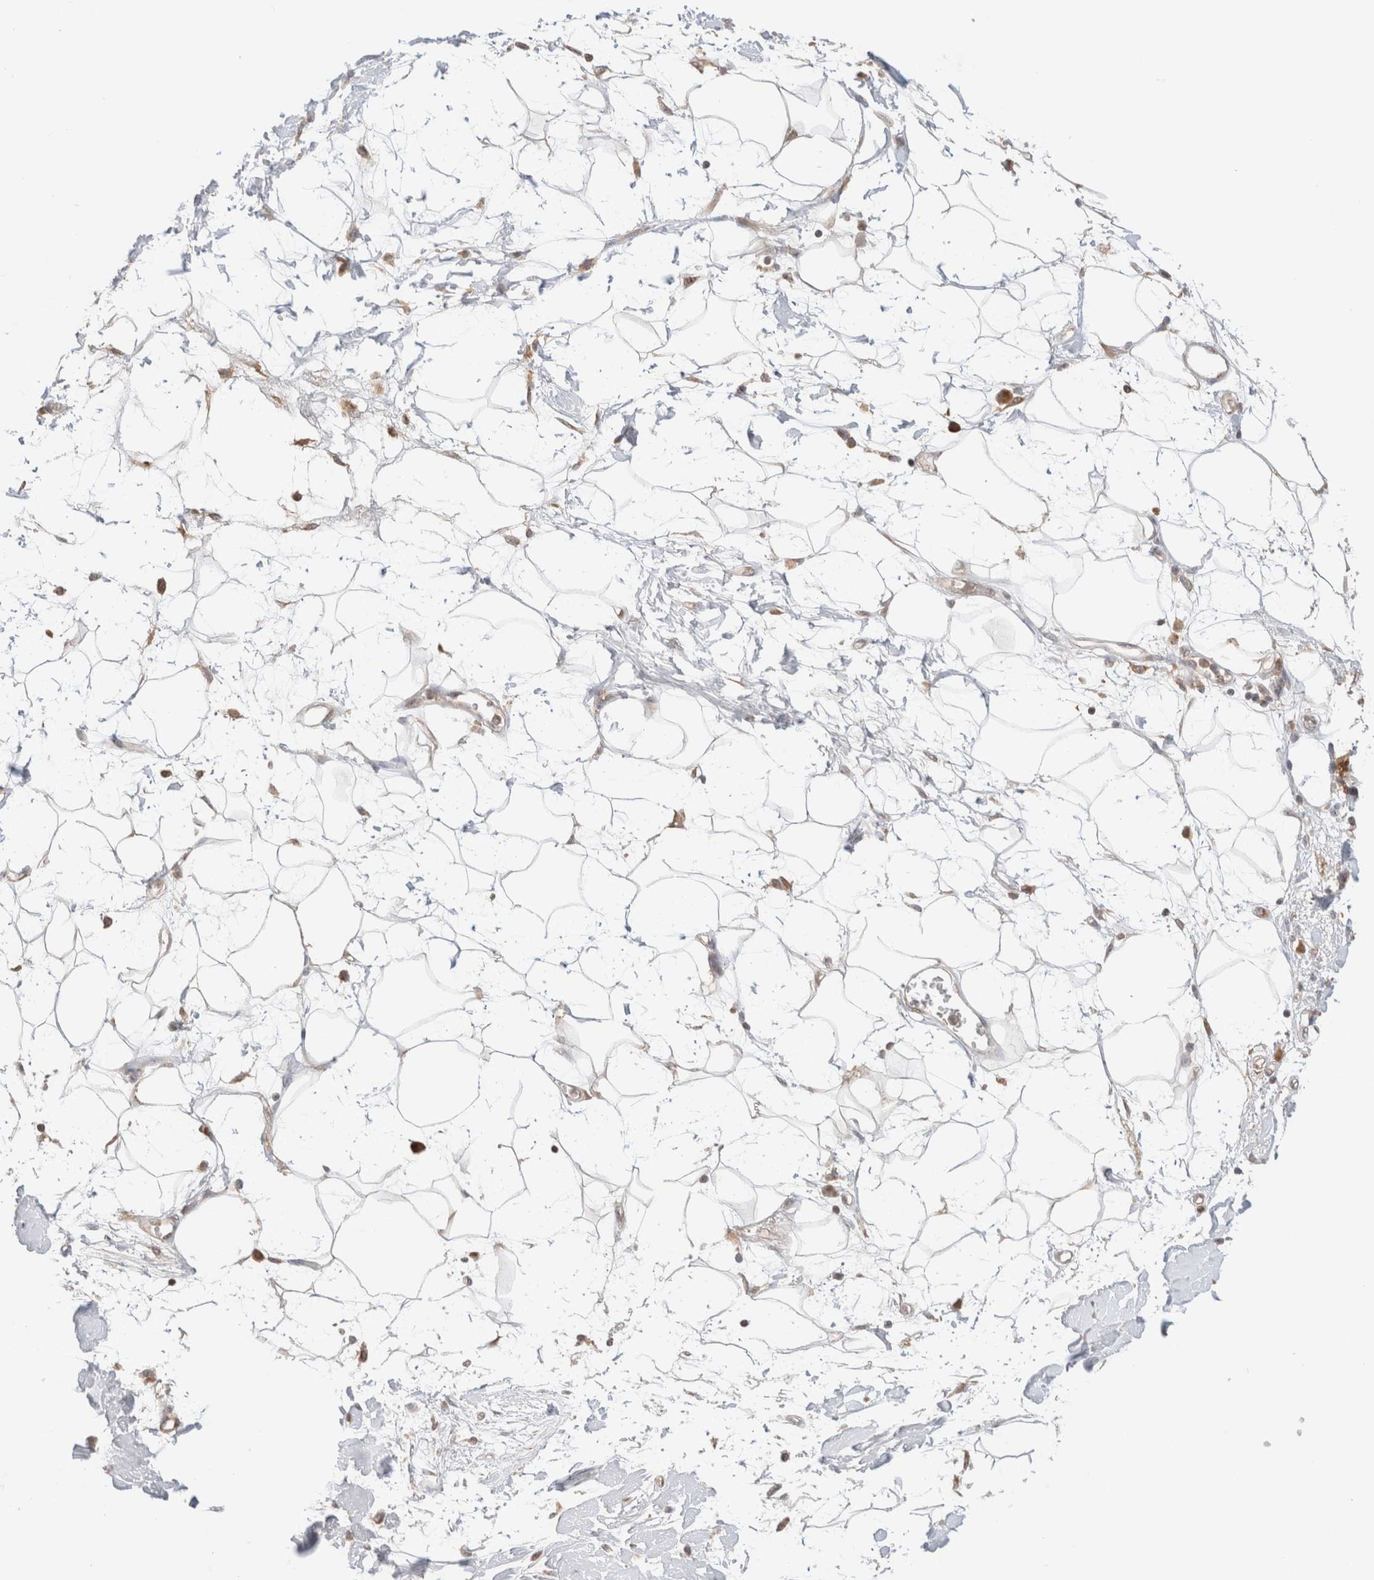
{"staining": {"intensity": "negative", "quantity": "none", "location": "none"}, "tissue": "adipose tissue", "cell_type": "Adipocytes", "image_type": "normal", "snomed": [{"axis": "morphology", "description": "Normal tissue, NOS"}, {"axis": "morphology", "description": "Adenocarcinoma, NOS"}, {"axis": "topography", "description": "Duodenum"}, {"axis": "topography", "description": "Peripheral nerve tissue"}], "caption": "High magnification brightfield microscopy of unremarkable adipose tissue stained with DAB (brown) and counterstained with hematoxylin (blue): adipocytes show no significant positivity. Nuclei are stained in blue.", "gene": "XKR4", "patient": {"sex": "female", "age": 60}}